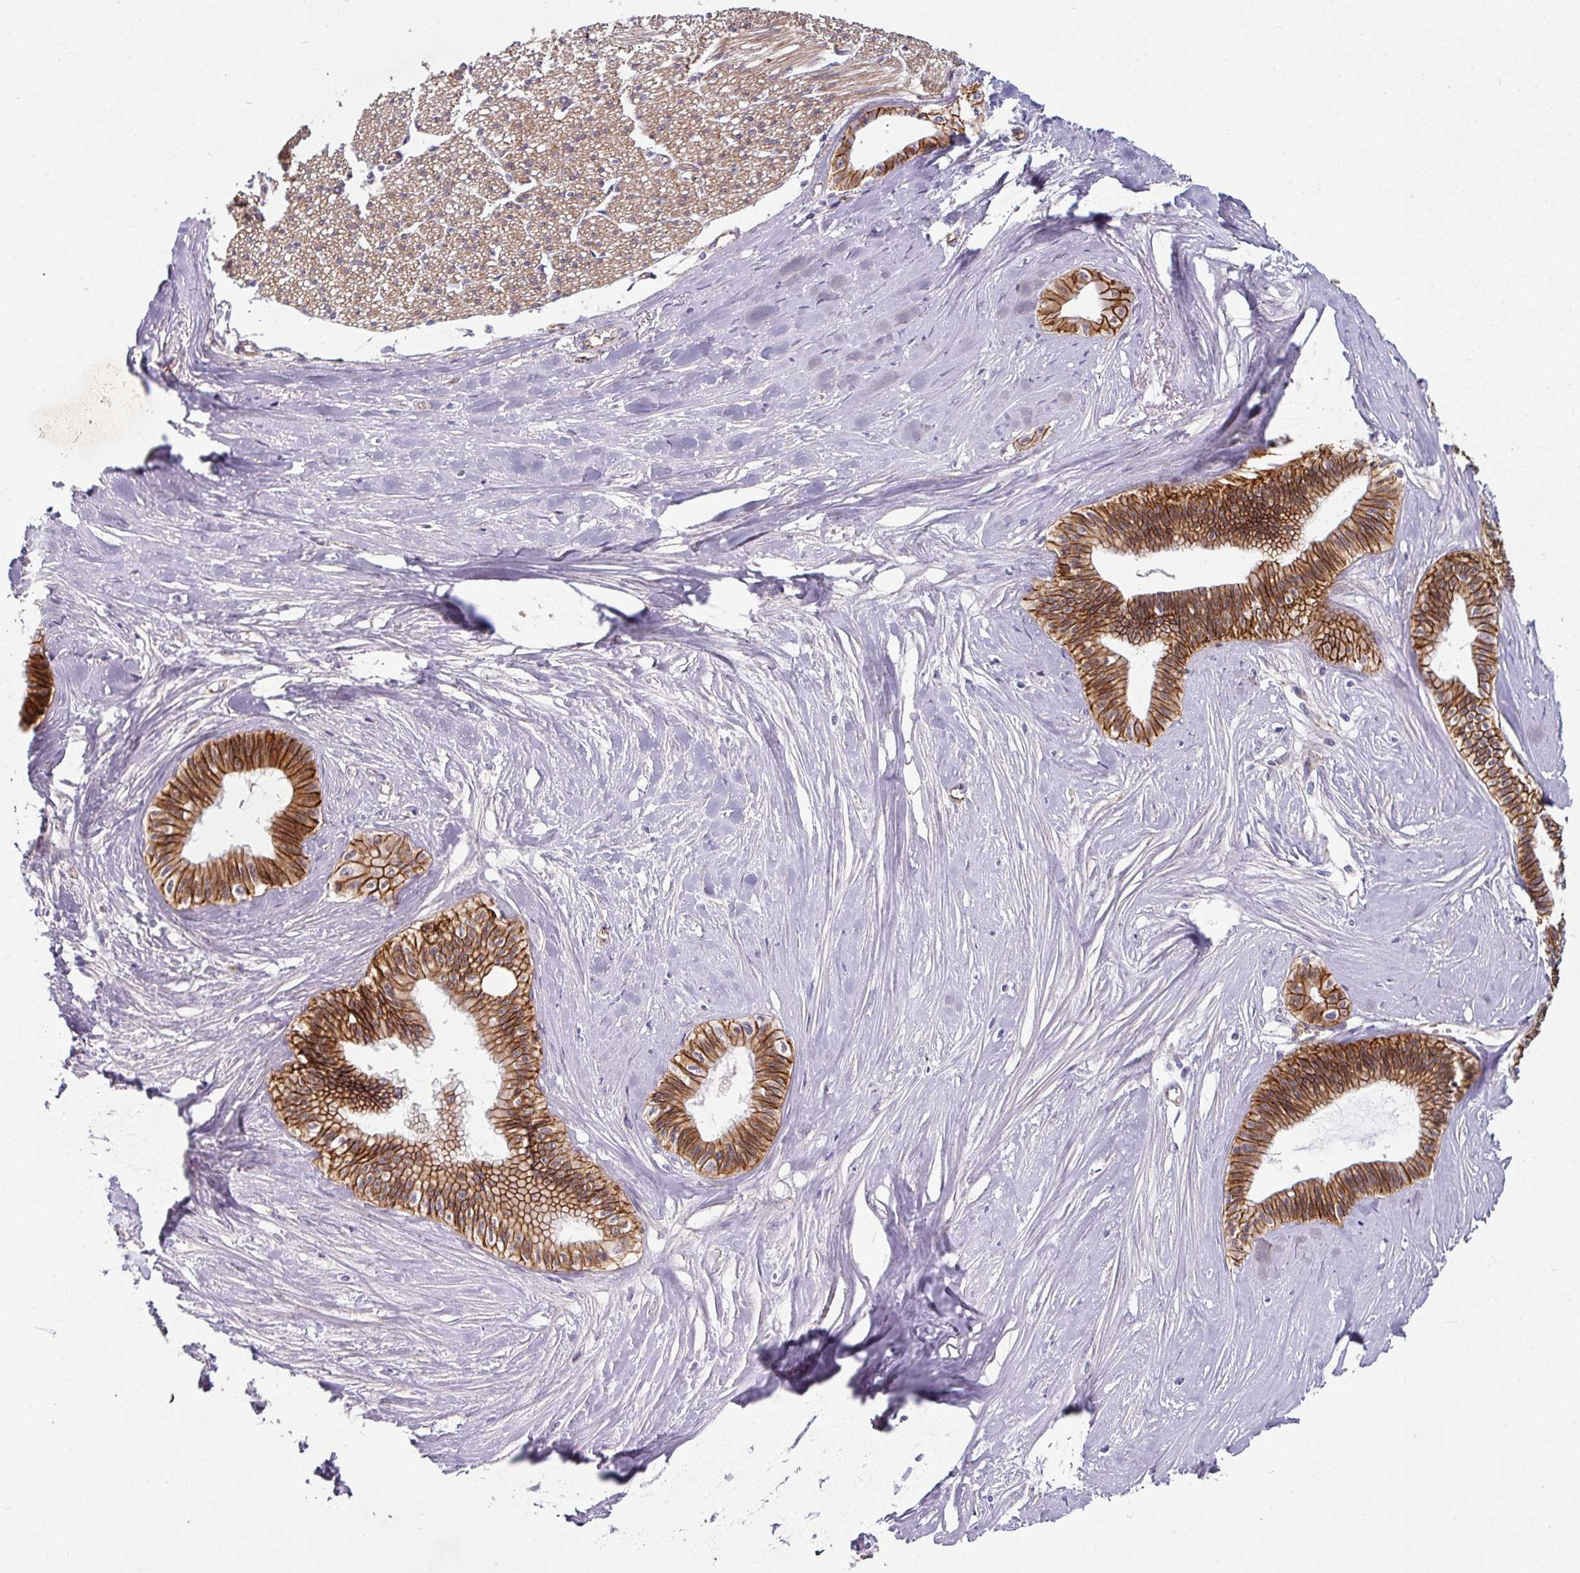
{"staining": {"intensity": "strong", "quantity": ">75%", "location": "cytoplasmic/membranous"}, "tissue": "pancreatic cancer", "cell_type": "Tumor cells", "image_type": "cancer", "snomed": [{"axis": "morphology", "description": "Adenocarcinoma, NOS"}, {"axis": "topography", "description": "Pancreas"}], "caption": "Pancreatic cancer stained with a brown dye displays strong cytoplasmic/membranous positive staining in about >75% of tumor cells.", "gene": "JUP", "patient": {"sex": "male", "age": 71}}